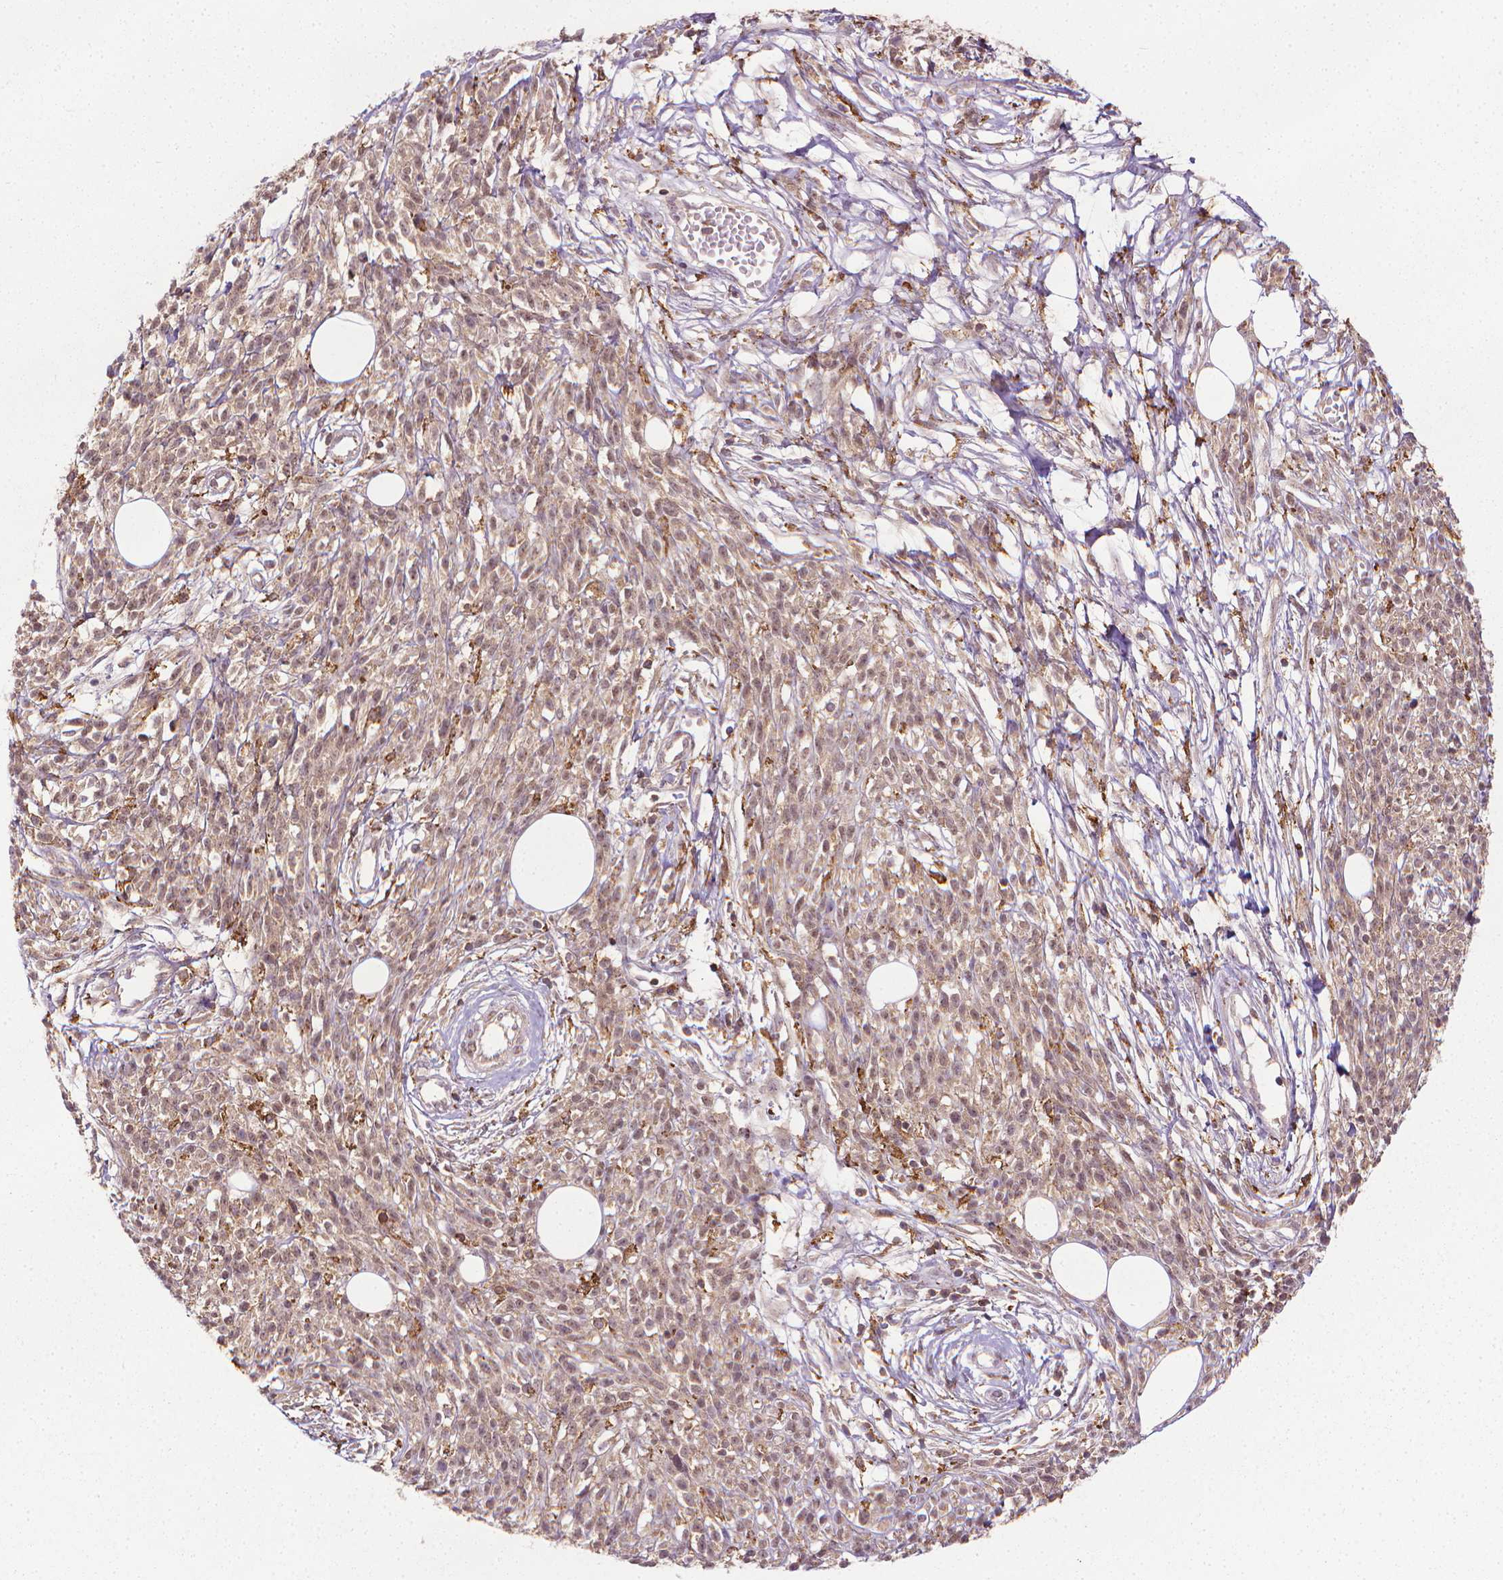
{"staining": {"intensity": "weak", "quantity": "25%-75%", "location": "cytoplasmic/membranous,nuclear"}, "tissue": "melanoma", "cell_type": "Tumor cells", "image_type": "cancer", "snomed": [{"axis": "morphology", "description": "Malignant melanoma, NOS"}, {"axis": "topography", "description": "Skin"}, {"axis": "topography", "description": "Skin of trunk"}], "caption": "Protein positivity by IHC shows weak cytoplasmic/membranous and nuclear expression in about 25%-75% of tumor cells in melanoma. (DAB (3,3'-diaminobenzidine) IHC, brown staining for protein, blue staining for nuclei).", "gene": "PRAG1", "patient": {"sex": "male", "age": 74}}